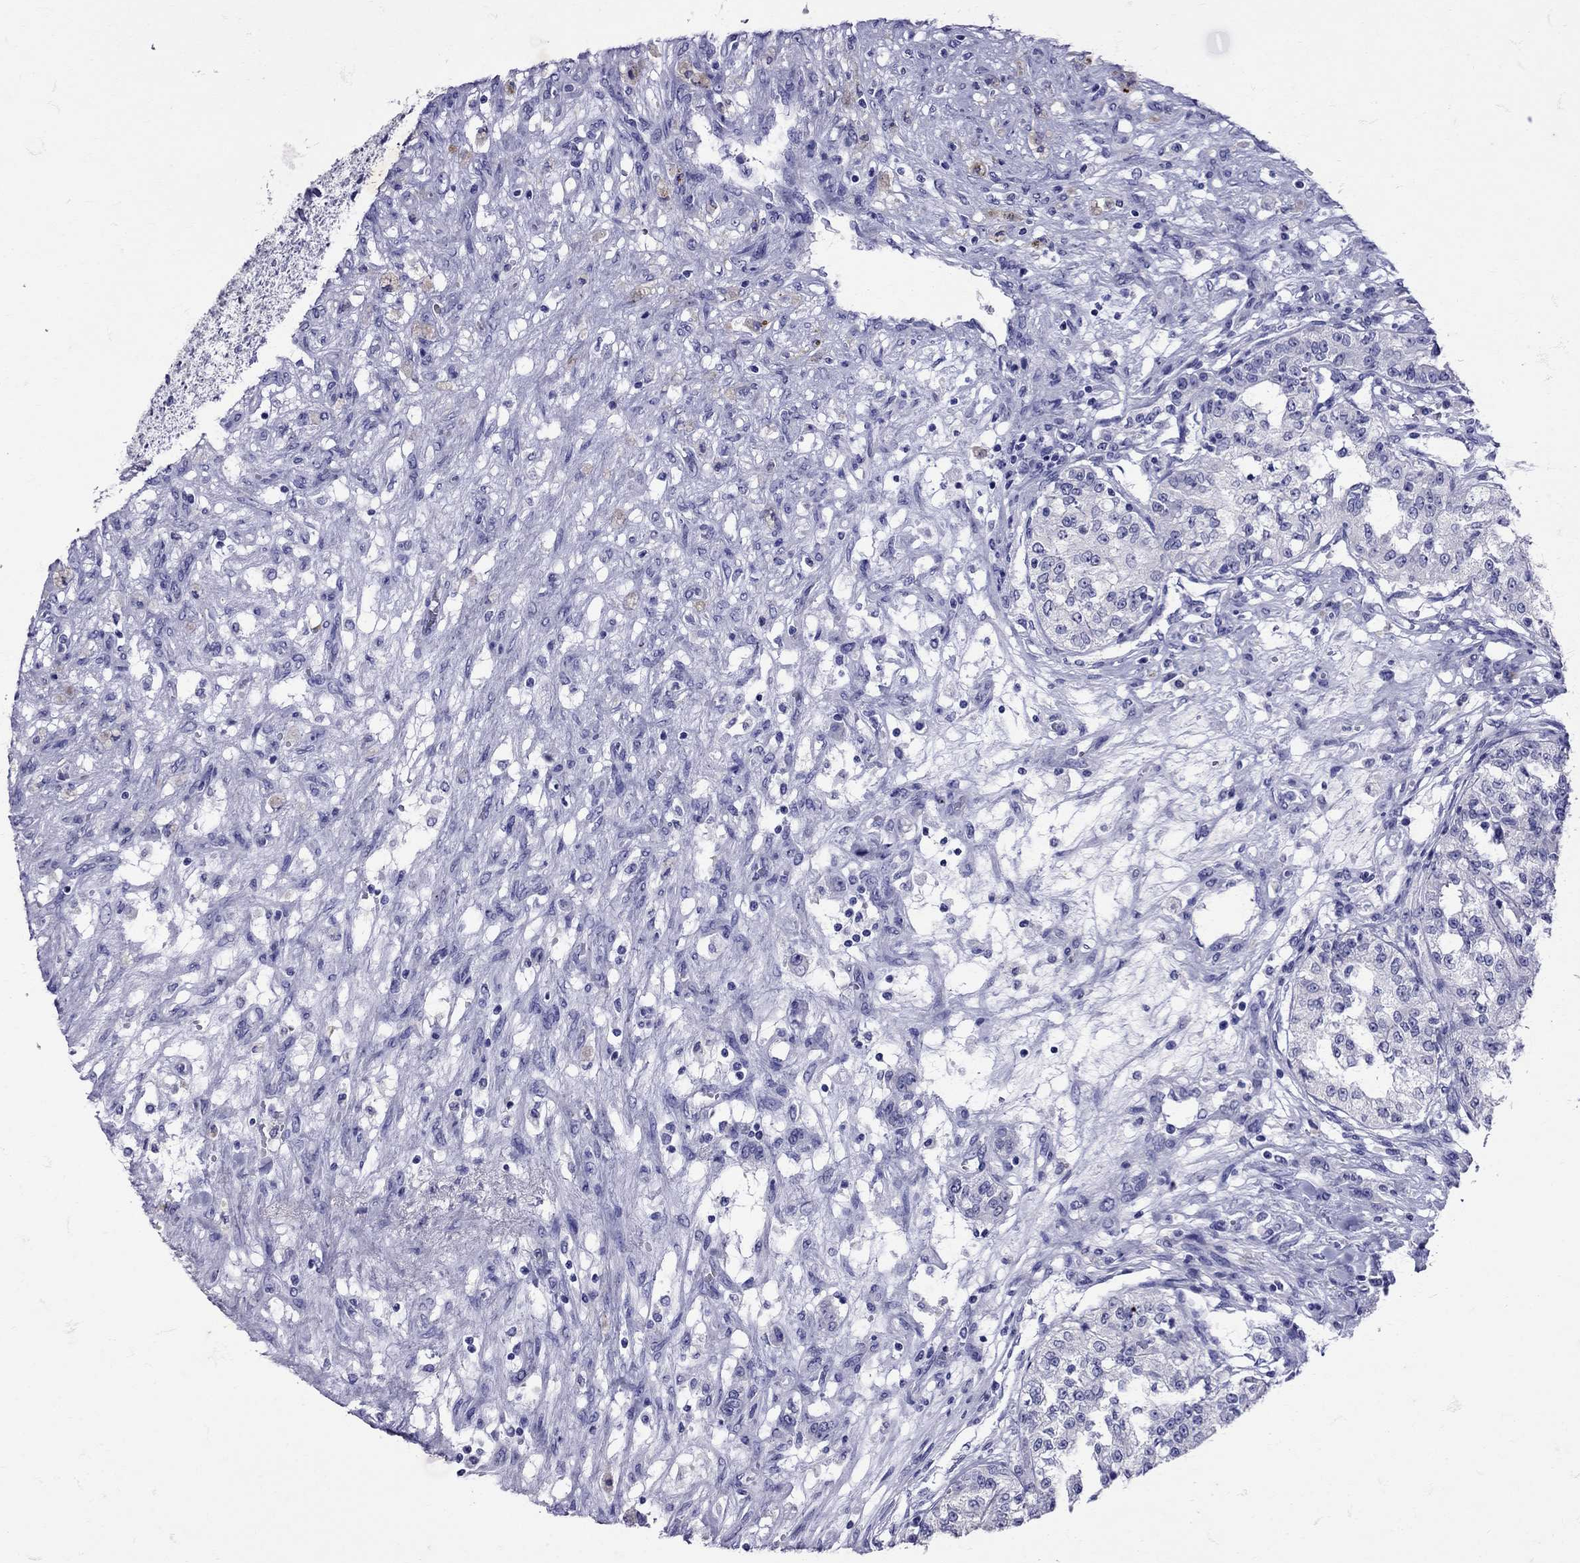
{"staining": {"intensity": "negative", "quantity": "none", "location": "none"}, "tissue": "renal cancer", "cell_type": "Tumor cells", "image_type": "cancer", "snomed": [{"axis": "morphology", "description": "Adenocarcinoma, NOS"}, {"axis": "topography", "description": "Kidney"}], "caption": "Immunohistochemistry (IHC) of human renal cancer (adenocarcinoma) demonstrates no positivity in tumor cells.", "gene": "AVP", "patient": {"sex": "female", "age": 63}}